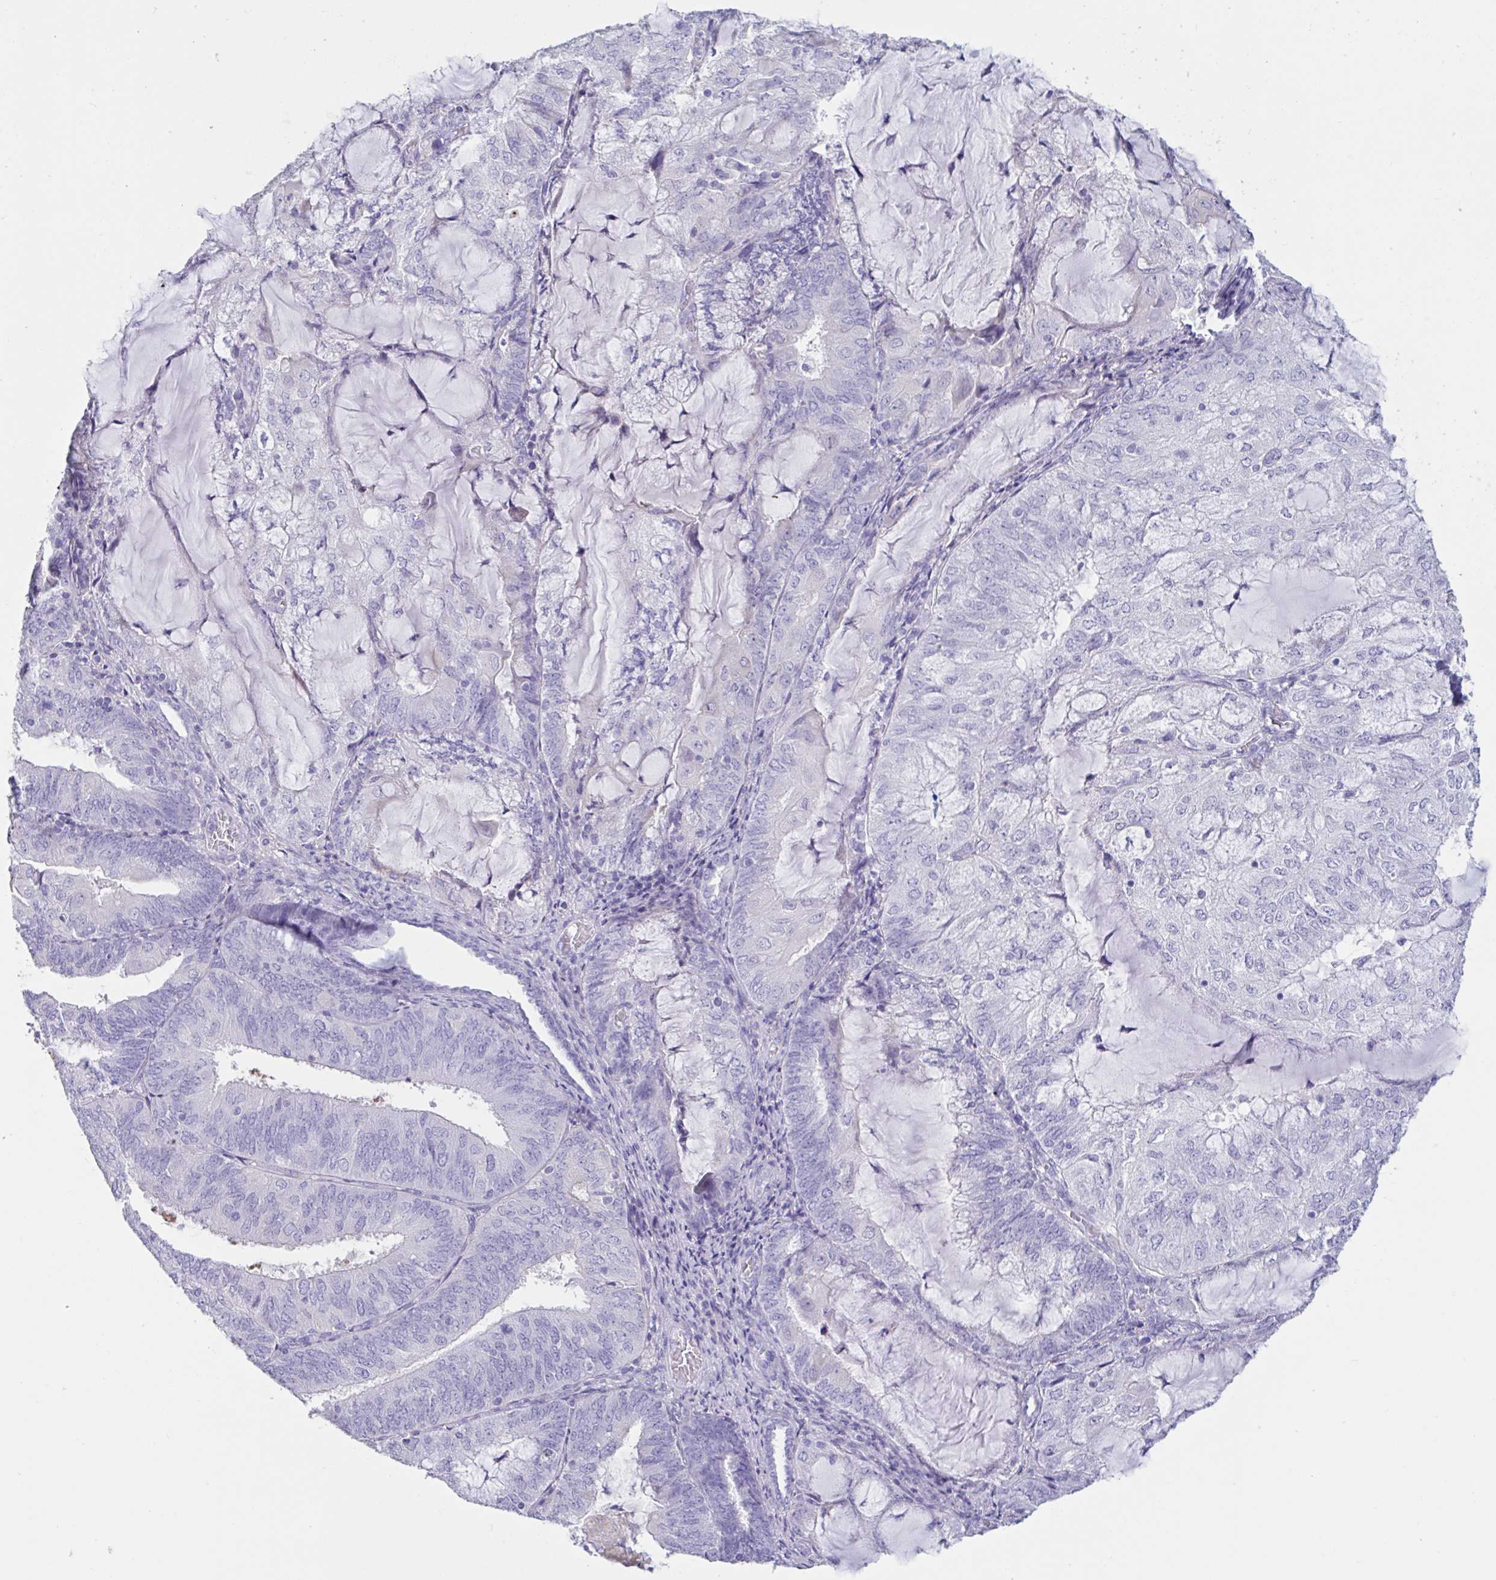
{"staining": {"intensity": "negative", "quantity": "none", "location": "none"}, "tissue": "endometrial cancer", "cell_type": "Tumor cells", "image_type": "cancer", "snomed": [{"axis": "morphology", "description": "Adenocarcinoma, NOS"}, {"axis": "topography", "description": "Endometrium"}], "caption": "There is no significant positivity in tumor cells of adenocarcinoma (endometrial). Brightfield microscopy of immunohistochemistry (IHC) stained with DAB (3,3'-diaminobenzidine) (brown) and hematoxylin (blue), captured at high magnification.", "gene": "TNNC1", "patient": {"sex": "female", "age": 81}}